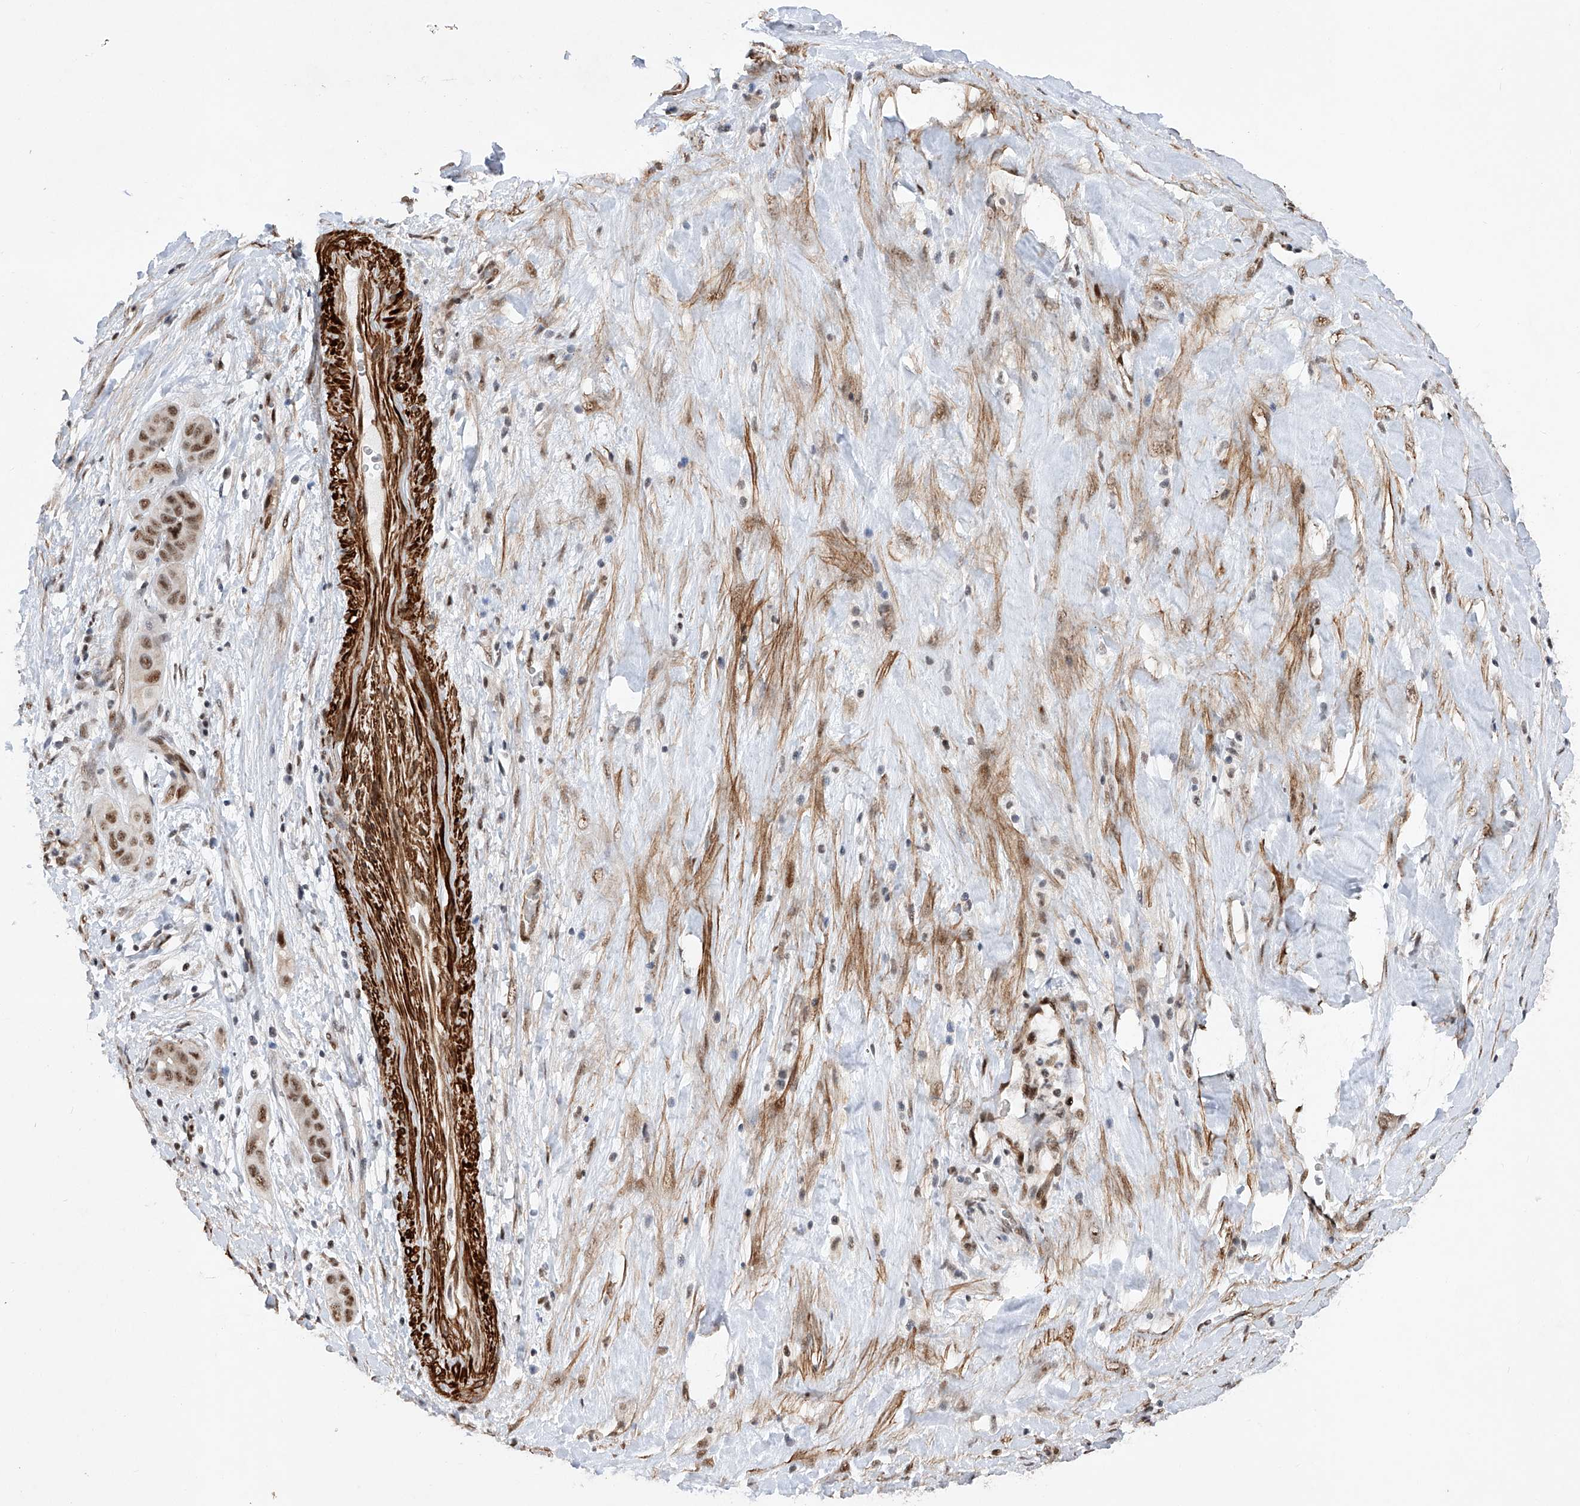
{"staining": {"intensity": "moderate", "quantity": ">75%", "location": "nuclear"}, "tissue": "liver cancer", "cell_type": "Tumor cells", "image_type": "cancer", "snomed": [{"axis": "morphology", "description": "Cholangiocarcinoma"}, {"axis": "topography", "description": "Liver"}], "caption": "The immunohistochemical stain labels moderate nuclear positivity in tumor cells of liver cancer (cholangiocarcinoma) tissue.", "gene": "NFATC4", "patient": {"sex": "female", "age": 52}}